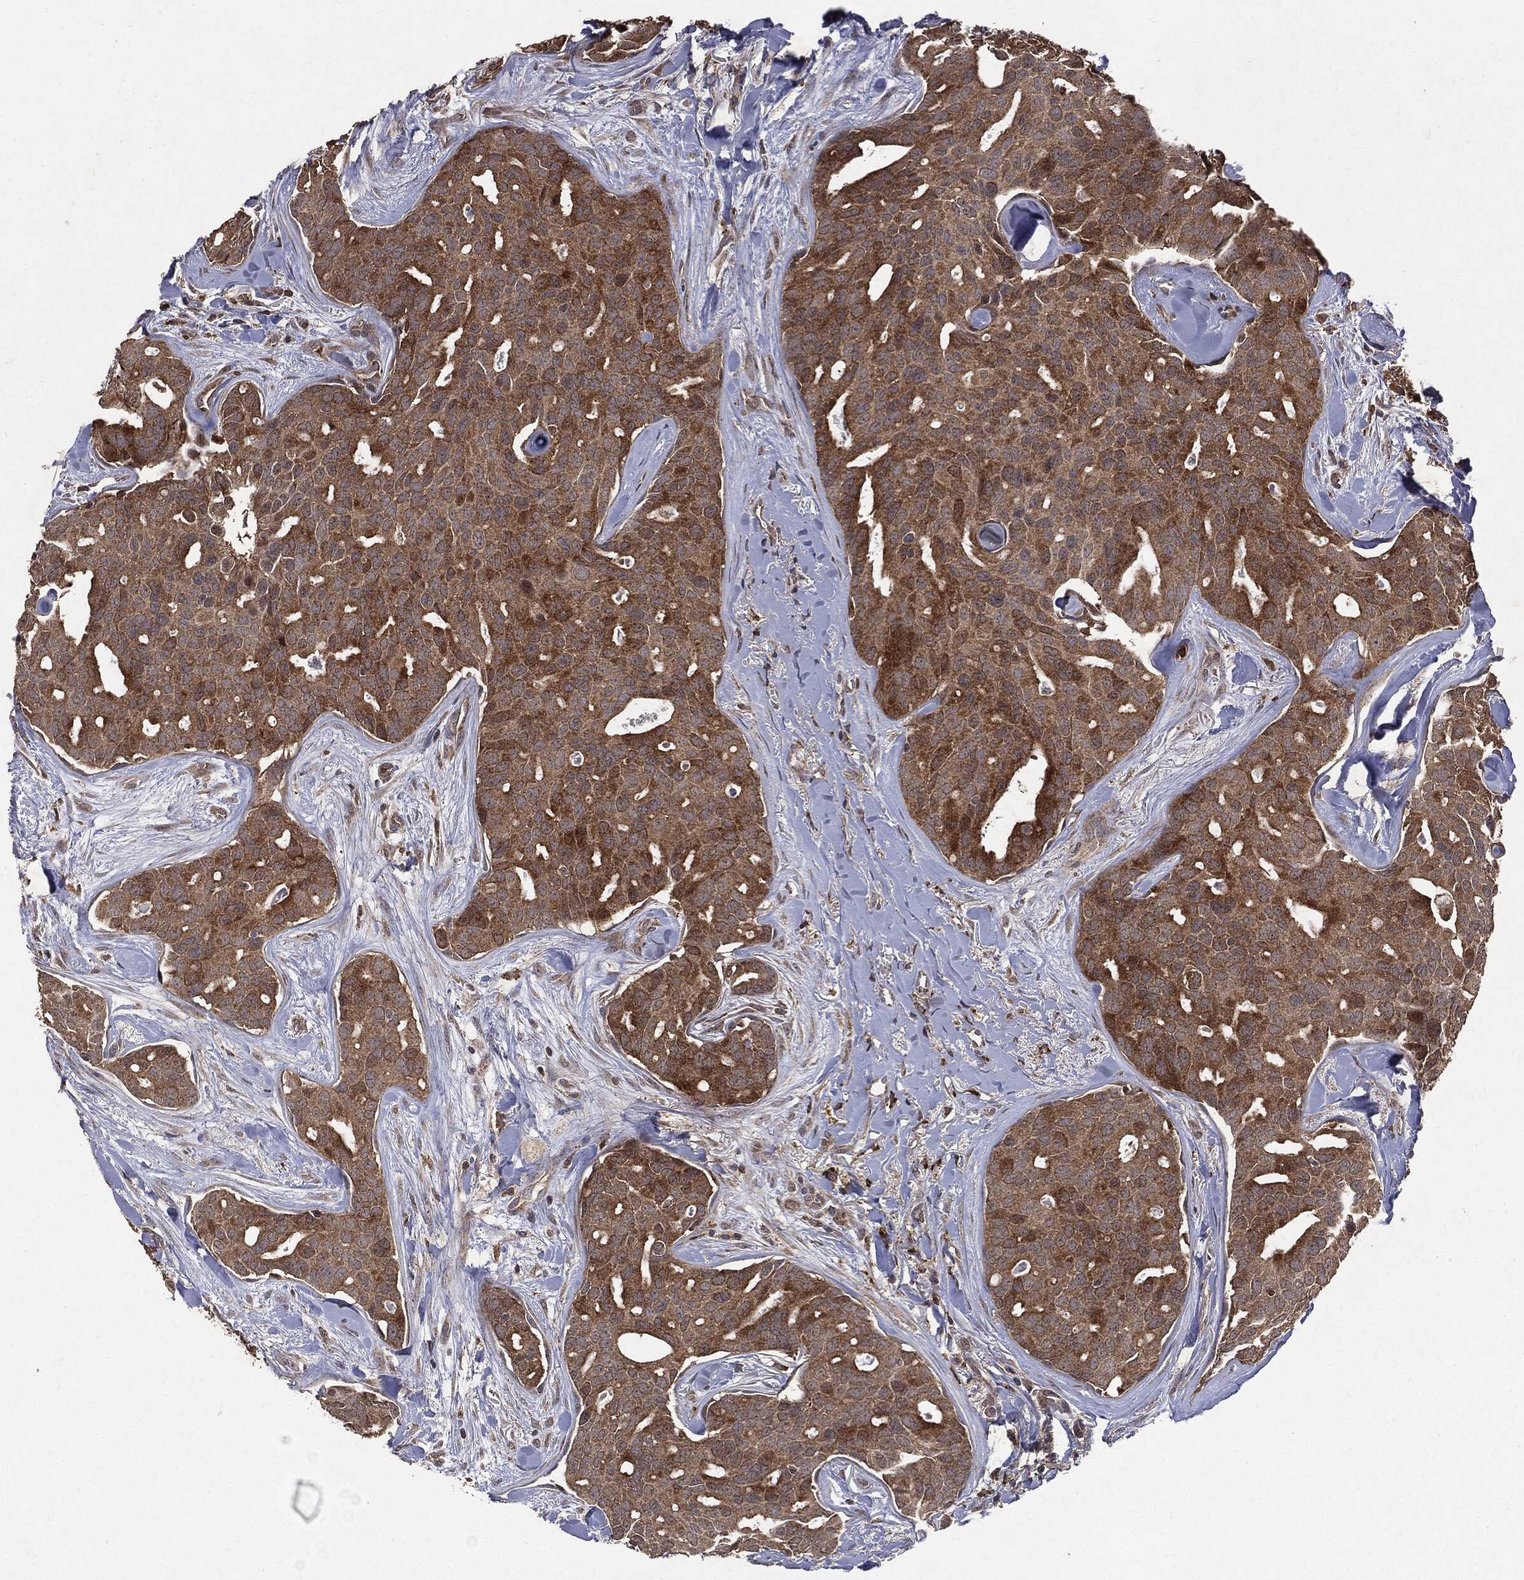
{"staining": {"intensity": "moderate", "quantity": ">75%", "location": "cytoplasmic/membranous"}, "tissue": "breast cancer", "cell_type": "Tumor cells", "image_type": "cancer", "snomed": [{"axis": "morphology", "description": "Duct carcinoma"}, {"axis": "topography", "description": "Breast"}], "caption": "This image shows IHC staining of intraductal carcinoma (breast), with medium moderate cytoplasmic/membranous expression in about >75% of tumor cells.", "gene": "PTEN", "patient": {"sex": "female", "age": 54}}